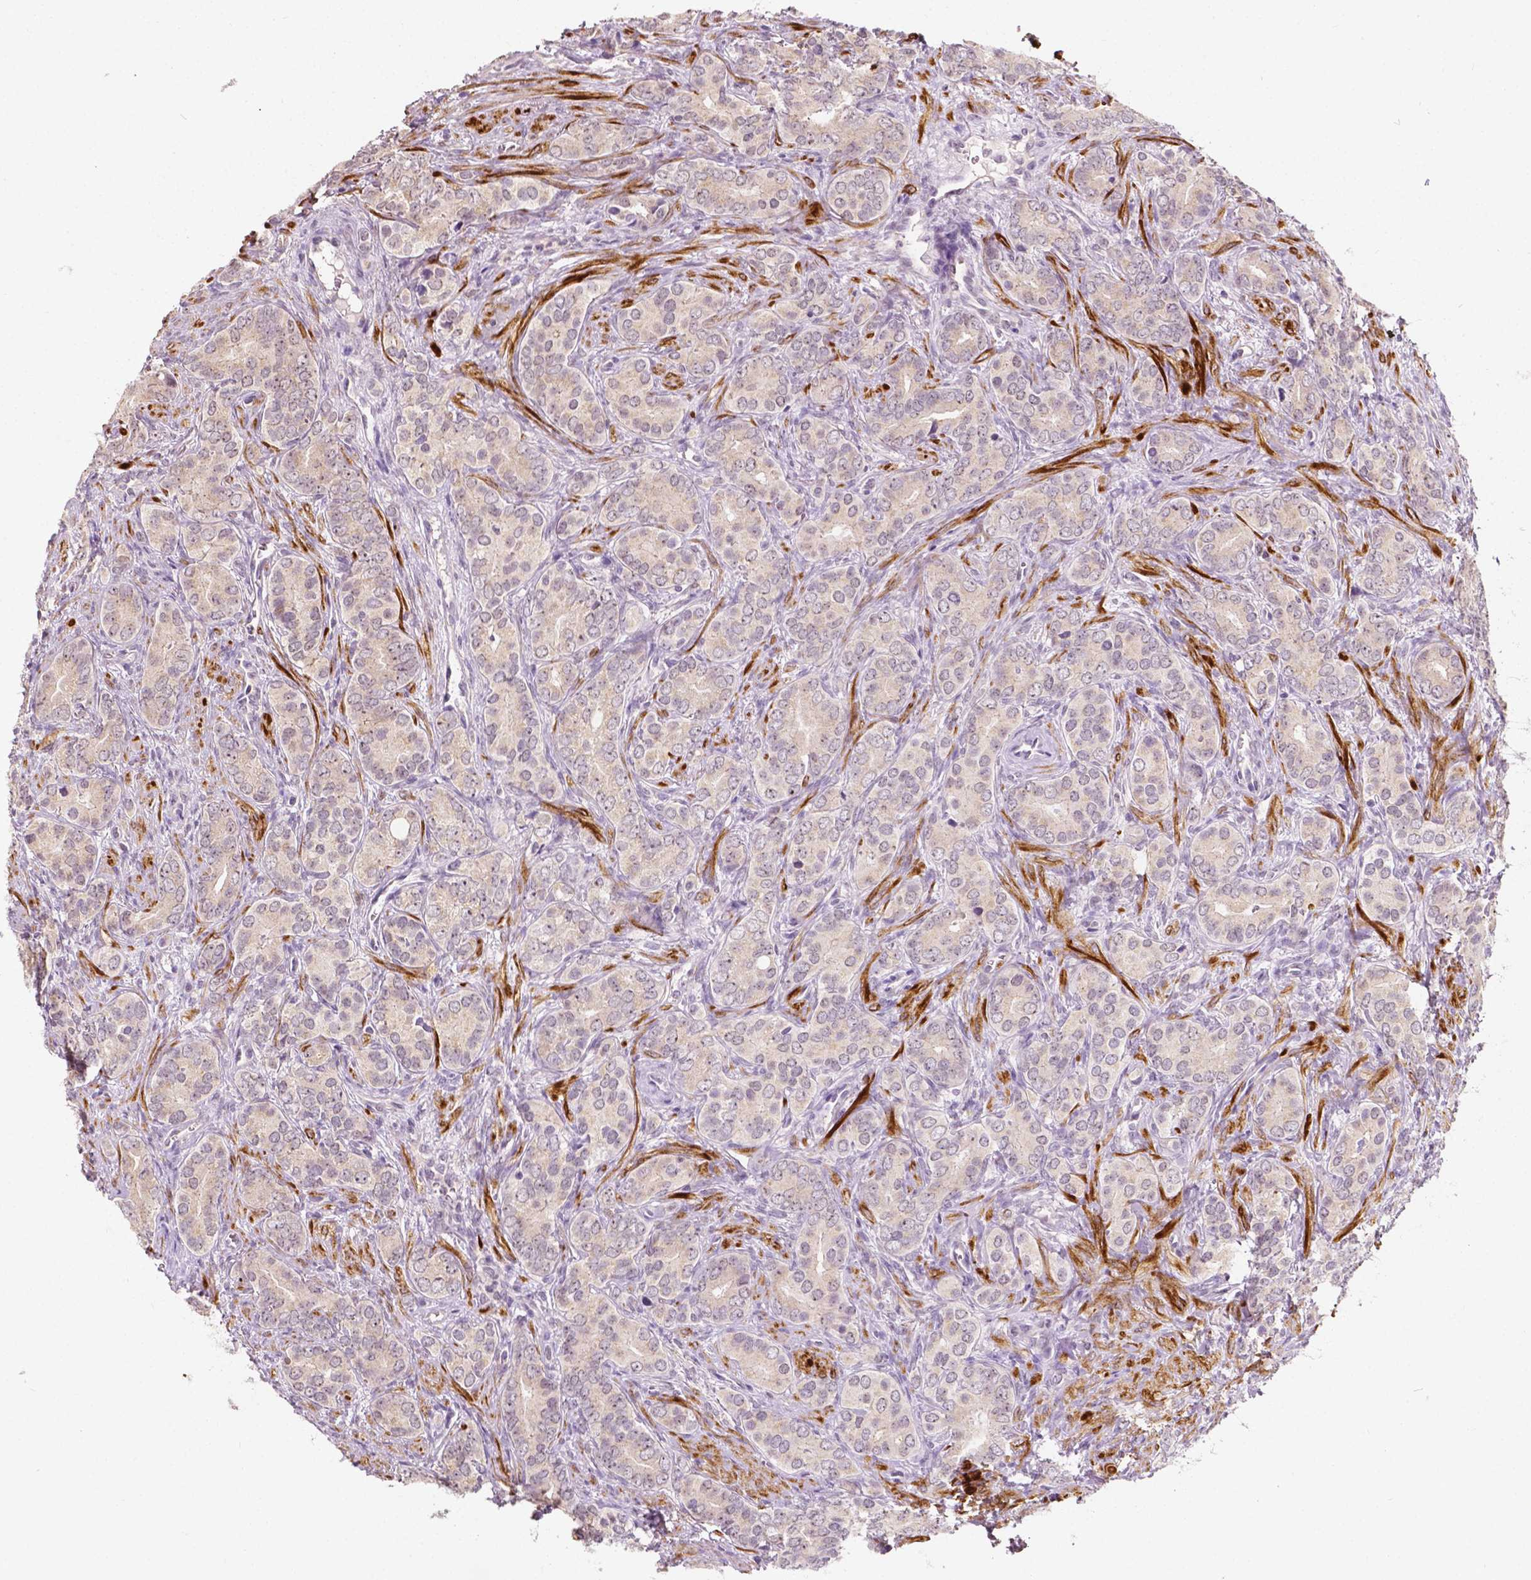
{"staining": {"intensity": "negative", "quantity": "none", "location": "none"}, "tissue": "prostate cancer", "cell_type": "Tumor cells", "image_type": "cancer", "snomed": [{"axis": "morphology", "description": "Adenocarcinoma, High grade"}, {"axis": "topography", "description": "Prostate"}], "caption": "DAB immunohistochemical staining of prostate cancer shows no significant positivity in tumor cells.", "gene": "SIRT2", "patient": {"sex": "male", "age": 84}}